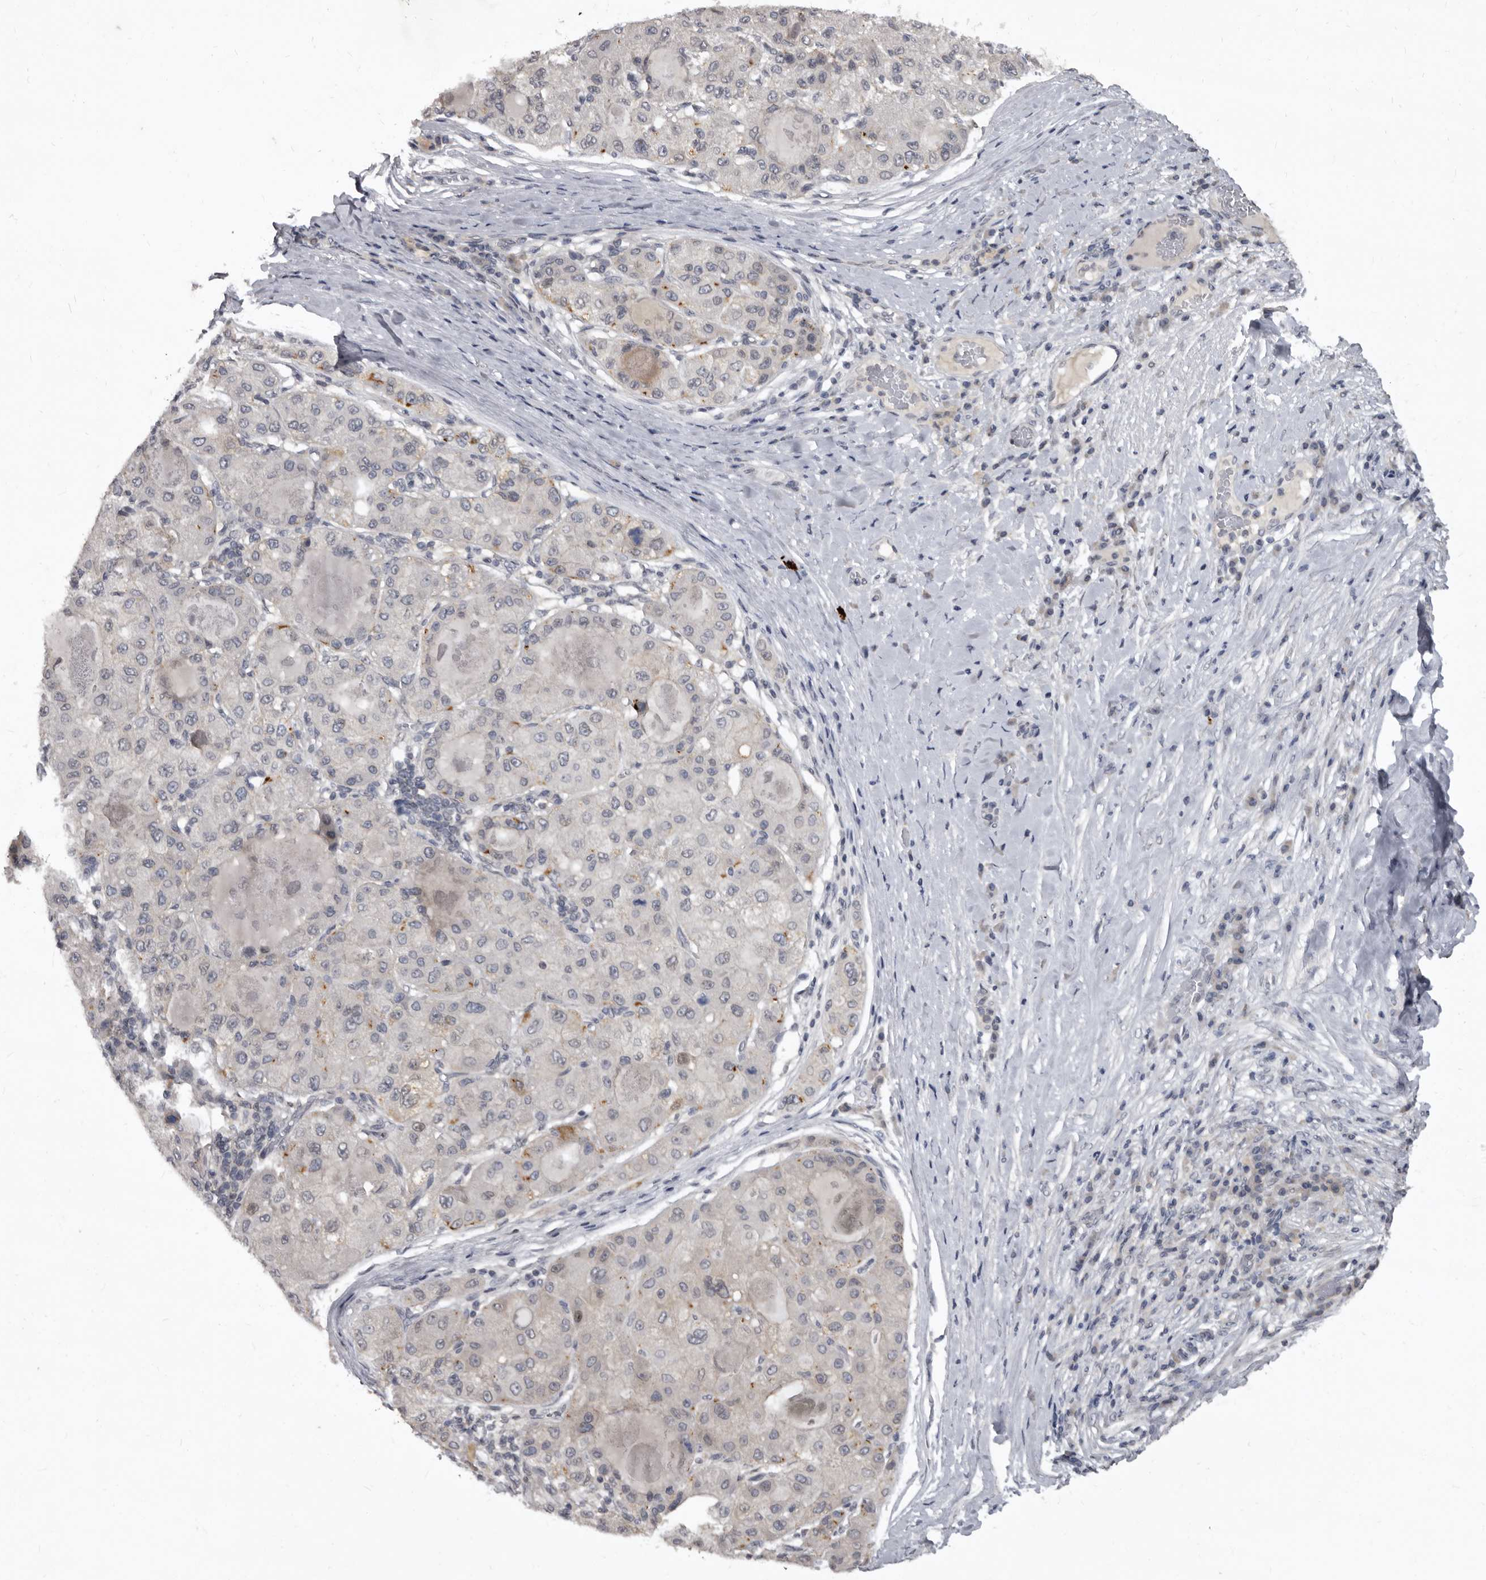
{"staining": {"intensity": "negative", "quantity": "none", "location": "none"}, "tissue": "liver cancer", "cell_type": "Tumor cells", "image_type": "cancer", "snomed": [{"axis": "morphology", "description": "Carcinoma, Hepatocellular, NOS"}, {"axis": "topography", "description": "Liver"}], "caption": "Micrograph shows no significant protein positivity in tumor cells of hepatocellular carcinoma (liver).", "gene": "SULT1E1", "patient": {"sex": "male", "age": 80}}